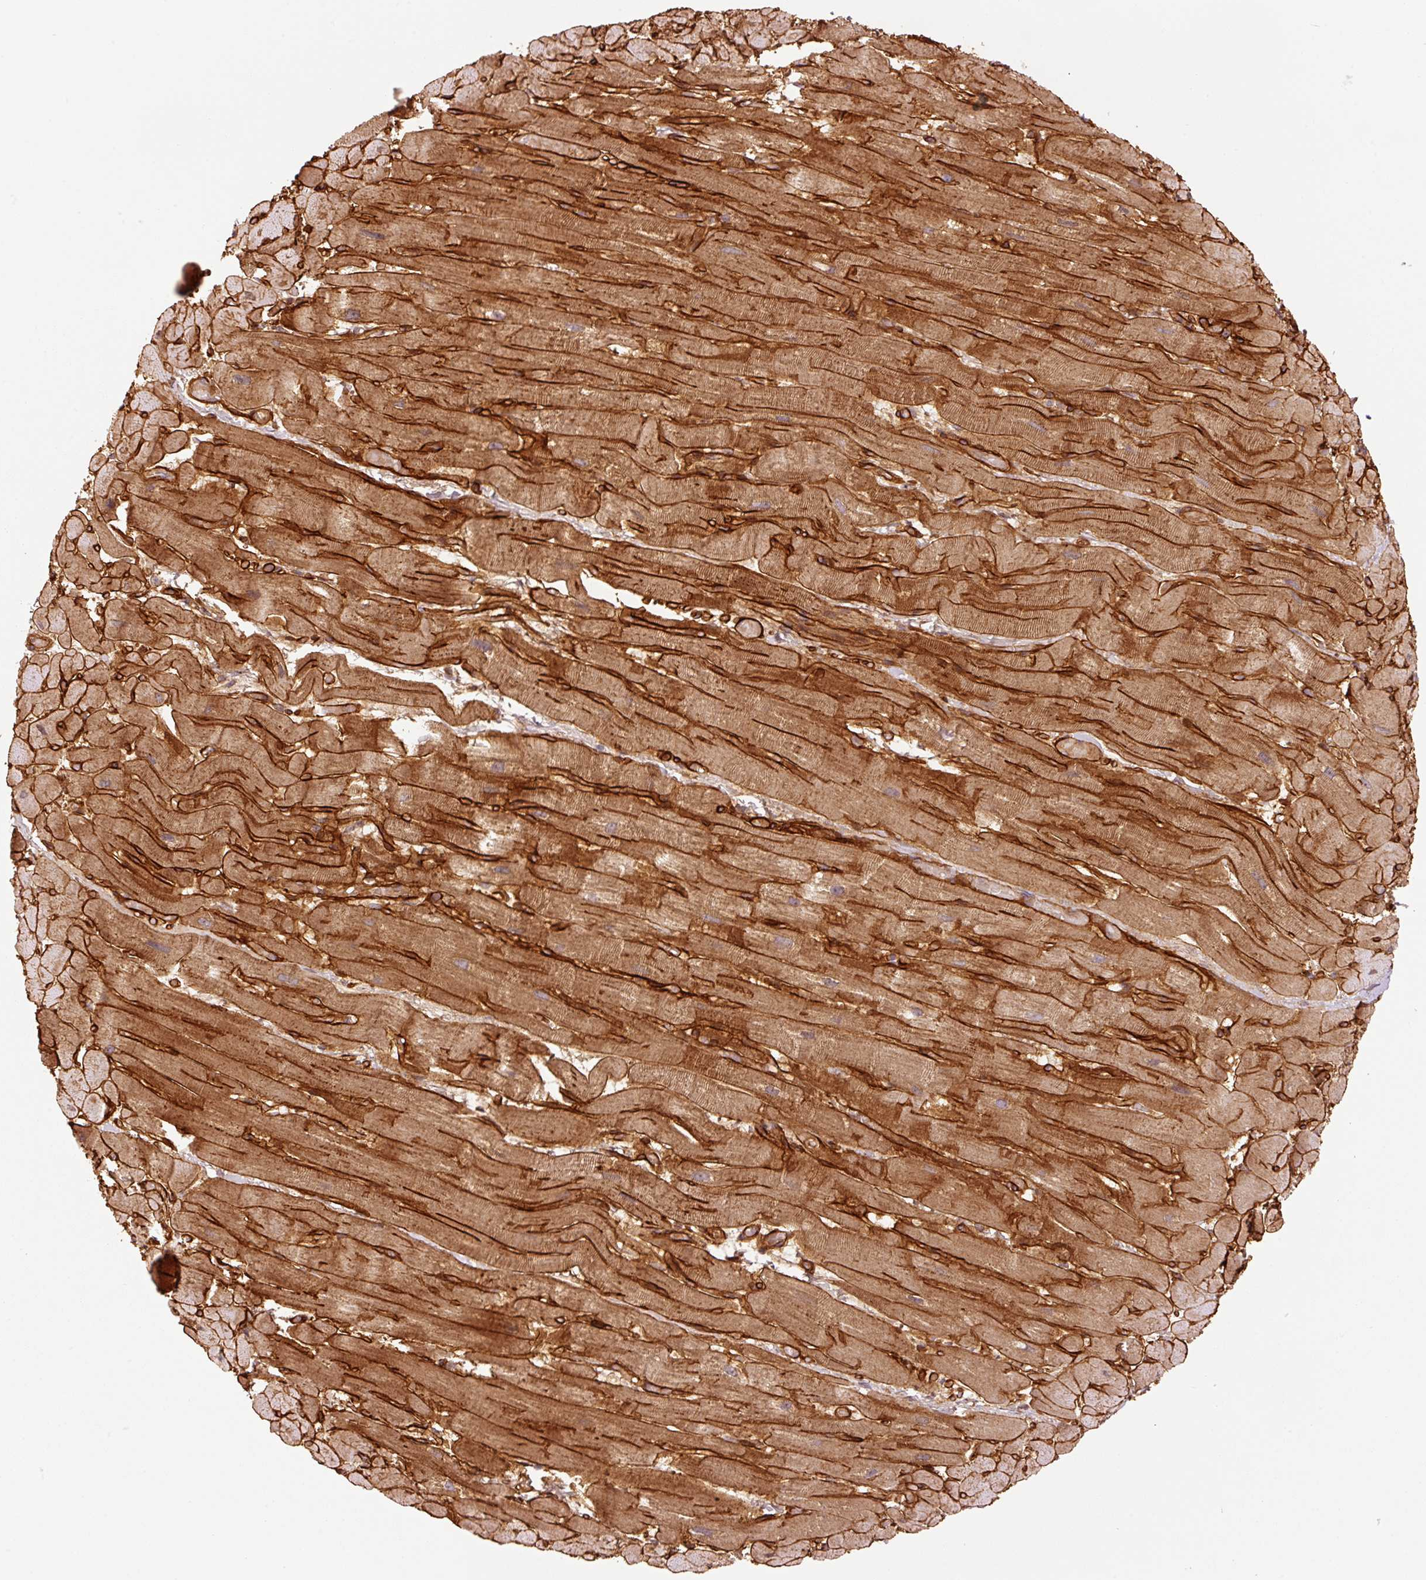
{"staining": {"intensity": "strong", "quantity": "25%-75%", "location": "cytoplasmic/membranous,nuclear"}, "tissue": "heart muscle", "cell_type": "Cardiomyocytes", "image_type": "normal", "snomed": [{"axis": "morphology", "description": "Normal tissue, NOS"}, {"axis": "topography", "description": "Heart"}], "caption": "The photomicrograph exhibits staining of unremarkable heart muscle, revealing strong cytoplasmic/membranous,nuclear protein positivity (brown color) within cardiomyocytes.", "gene": "NID2", "patient": {"sex": "male", "age": 37}}